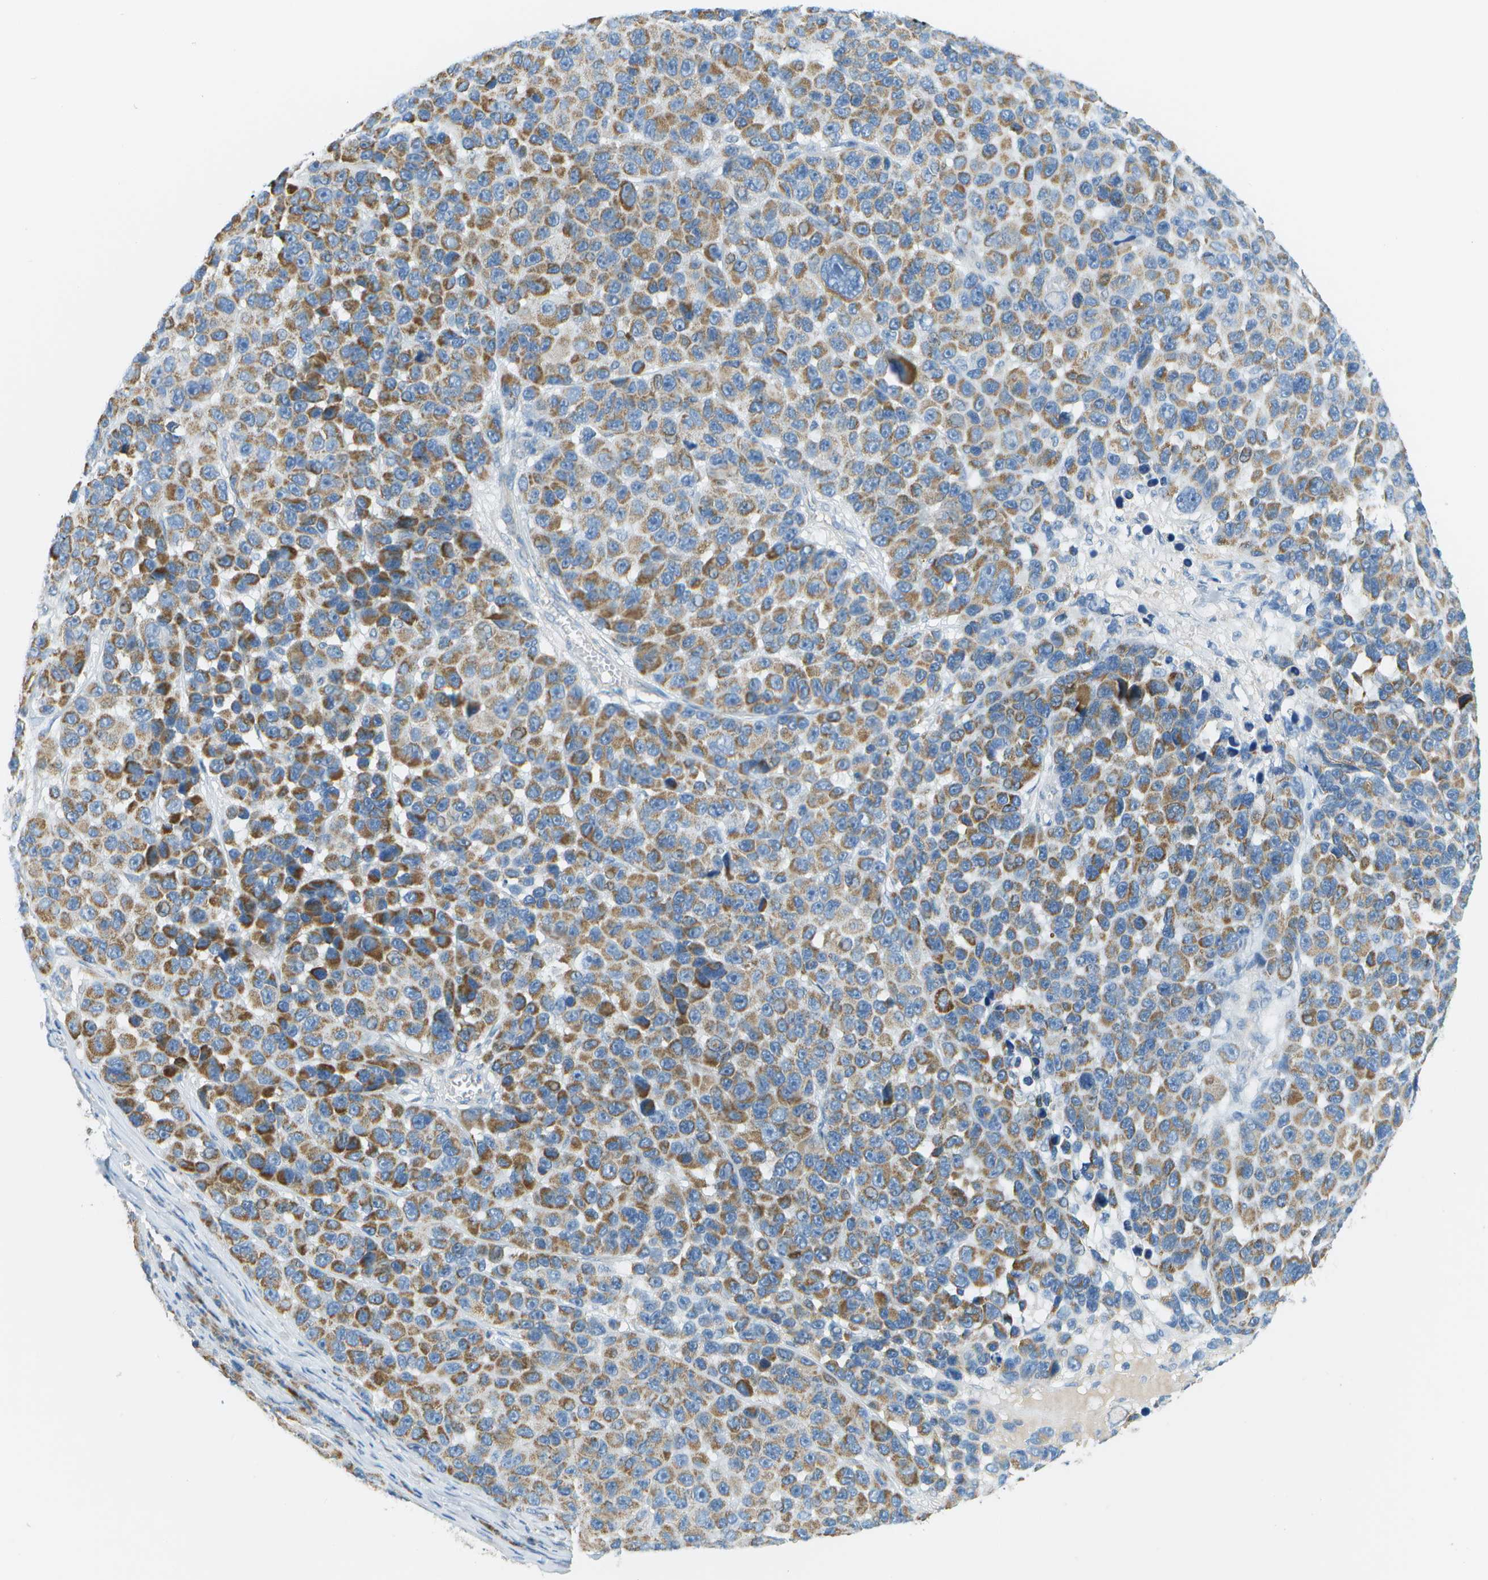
{"staining": {"intensity": "weak", "quantity": ">75%", "location": "cytoplasmic/membranous"}, "tissue": "melanoma", "cell_type": "Tumor cells", "image_type": "cancer", "snomed": [{"axis": "morphology", "description": "Malignant melanoma, NOS"}, {"axis": "topography", "description": "Skin"}], "caption": "Immunohistochemistry (IHC) of human melanoma displays low levels of weak cytoplasmic/membranous expression in approximately >75% of tumor cells.", "gene": "PTGIS", "patient": {"sex": "male", "age": 53}}